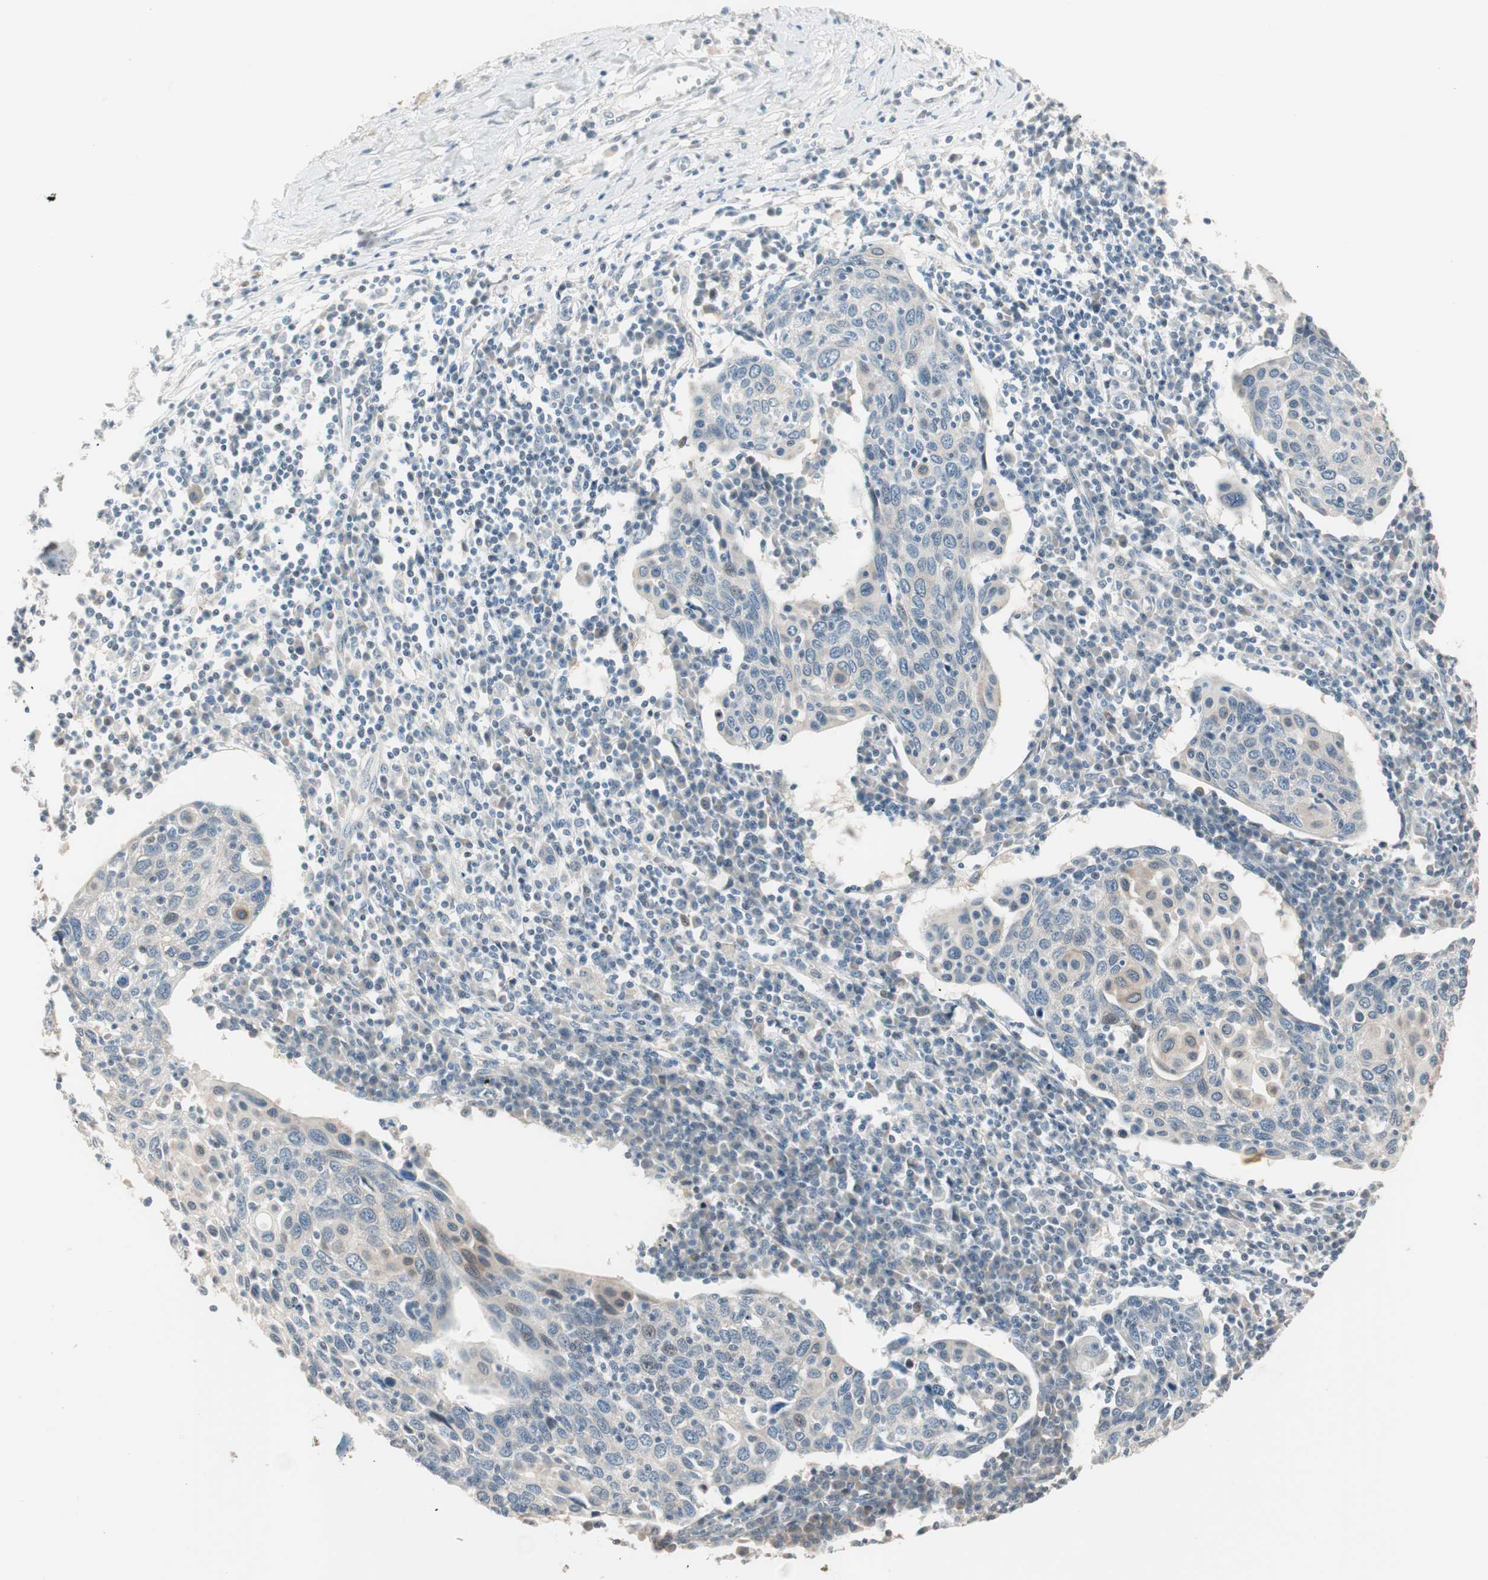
{"staining": {"intensity": "moderate", "quantity": "<25%", "location": "cytoplasmic/membranous,nuclear"}, "tissue": "cervical cancer", "cell_type": "Tumor cells", "image_type": "cancer", "snomed": [{"axis": "morphology", "description": "Squamous cell carcinoma, NOS"}, {"axis": "topography", "description": "Cervix"}], "caption": "IHC (DAB (3,3'-diaminobenzidine)) staining of human cervical cancer demonstrates moderate cytoplasmic/membranous and nuclear protein positivity in approximately <25% of tumor cells.", "gene": "PDZK1", "patient": {"sex": "female", "age": 40}}